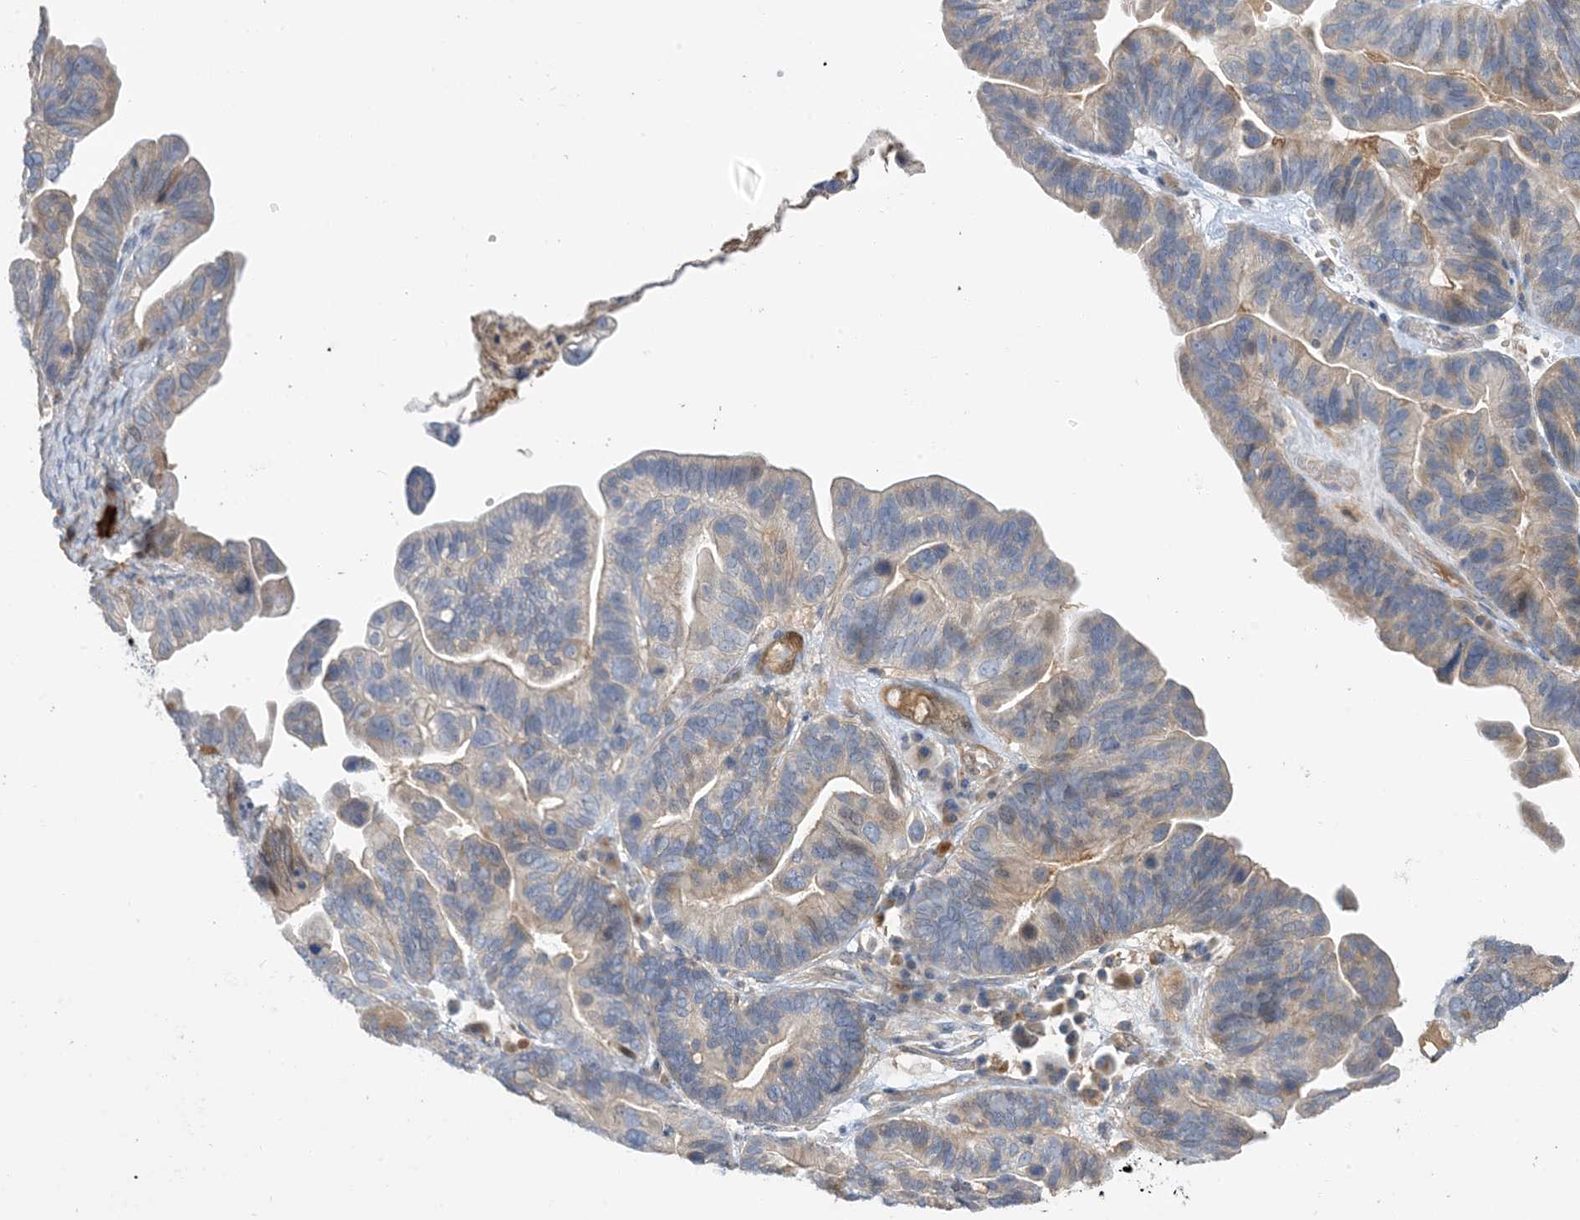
{"staining": {"intensity": "weak", "quantity": "<25%", "location": "cytoplasmic/membranous"}, "tissue": "ovarian cancer", "cell_type": "Tumor cells", "image_type": "cancer", "snomed": [{"axis": "morphology", "description": "Cystadenocarcinoma, serous, NOS"}, {"axis": "topography", "description": "Ovary"}], "caption": "Histopathology image shows no protein expression in tumor cells of ovarian cancer tissue.", "gene": "USP53", "patient": {"sex": "female", "age": 56}}